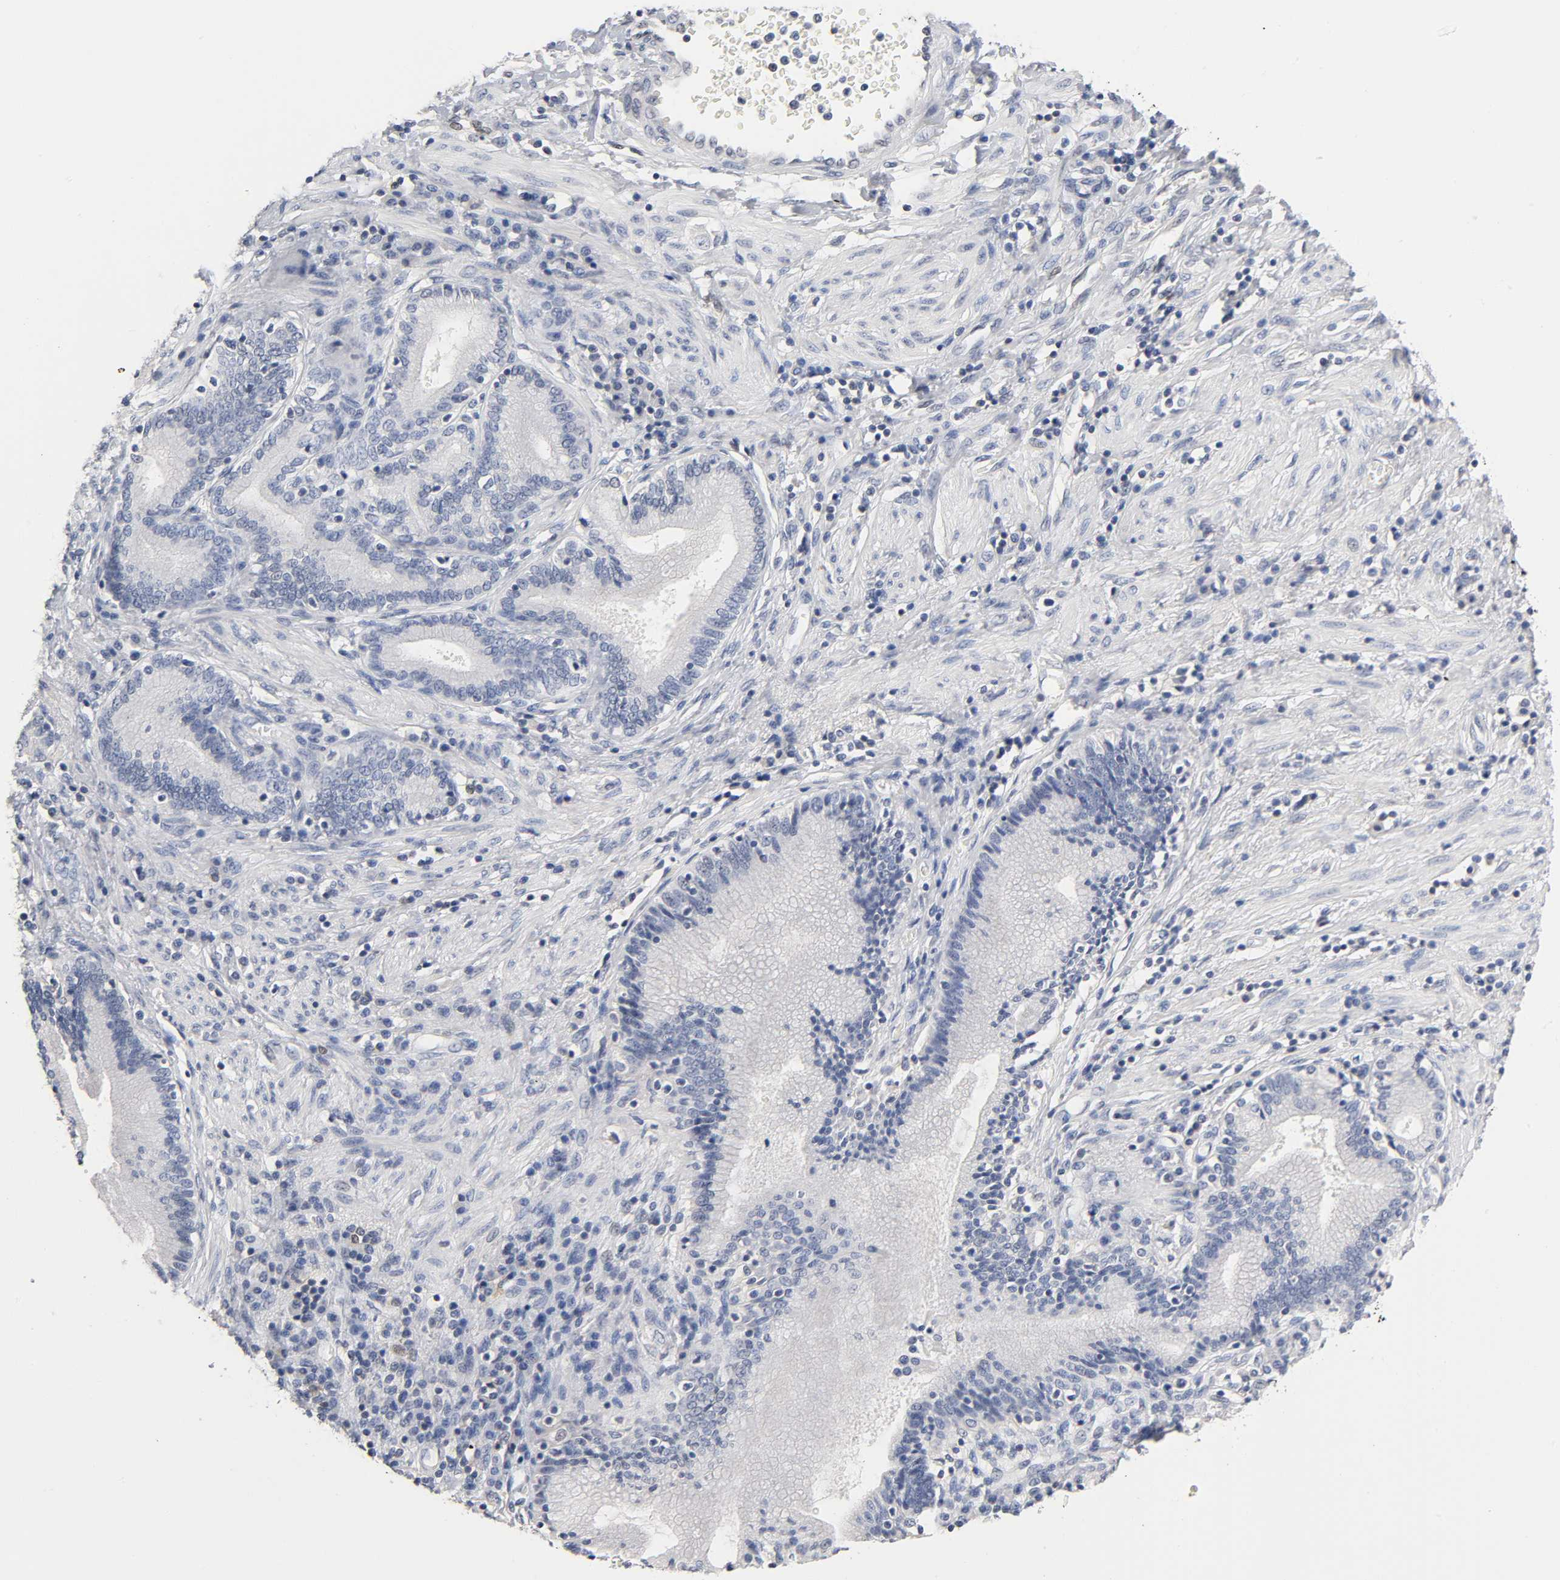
{"staining": {"intensity": "negative", "quantity": "none", "location": "none"}, "tissue": "pancreatic cancer", "cell_type": "Tumor cells", "image_type": "cancer", "snomed": [{"axis": "morphology", "description": "Adenocarcinoma, NOS"}, {"axis": "topography", "description": "Pancreas"}], "caption": "Immunohistochemical staining of human pancreatic adenocarcinoma shows no significant expression in tumor cells.", "gene": "NFATC1", "patient": {"sex": "female", "age": 48}}